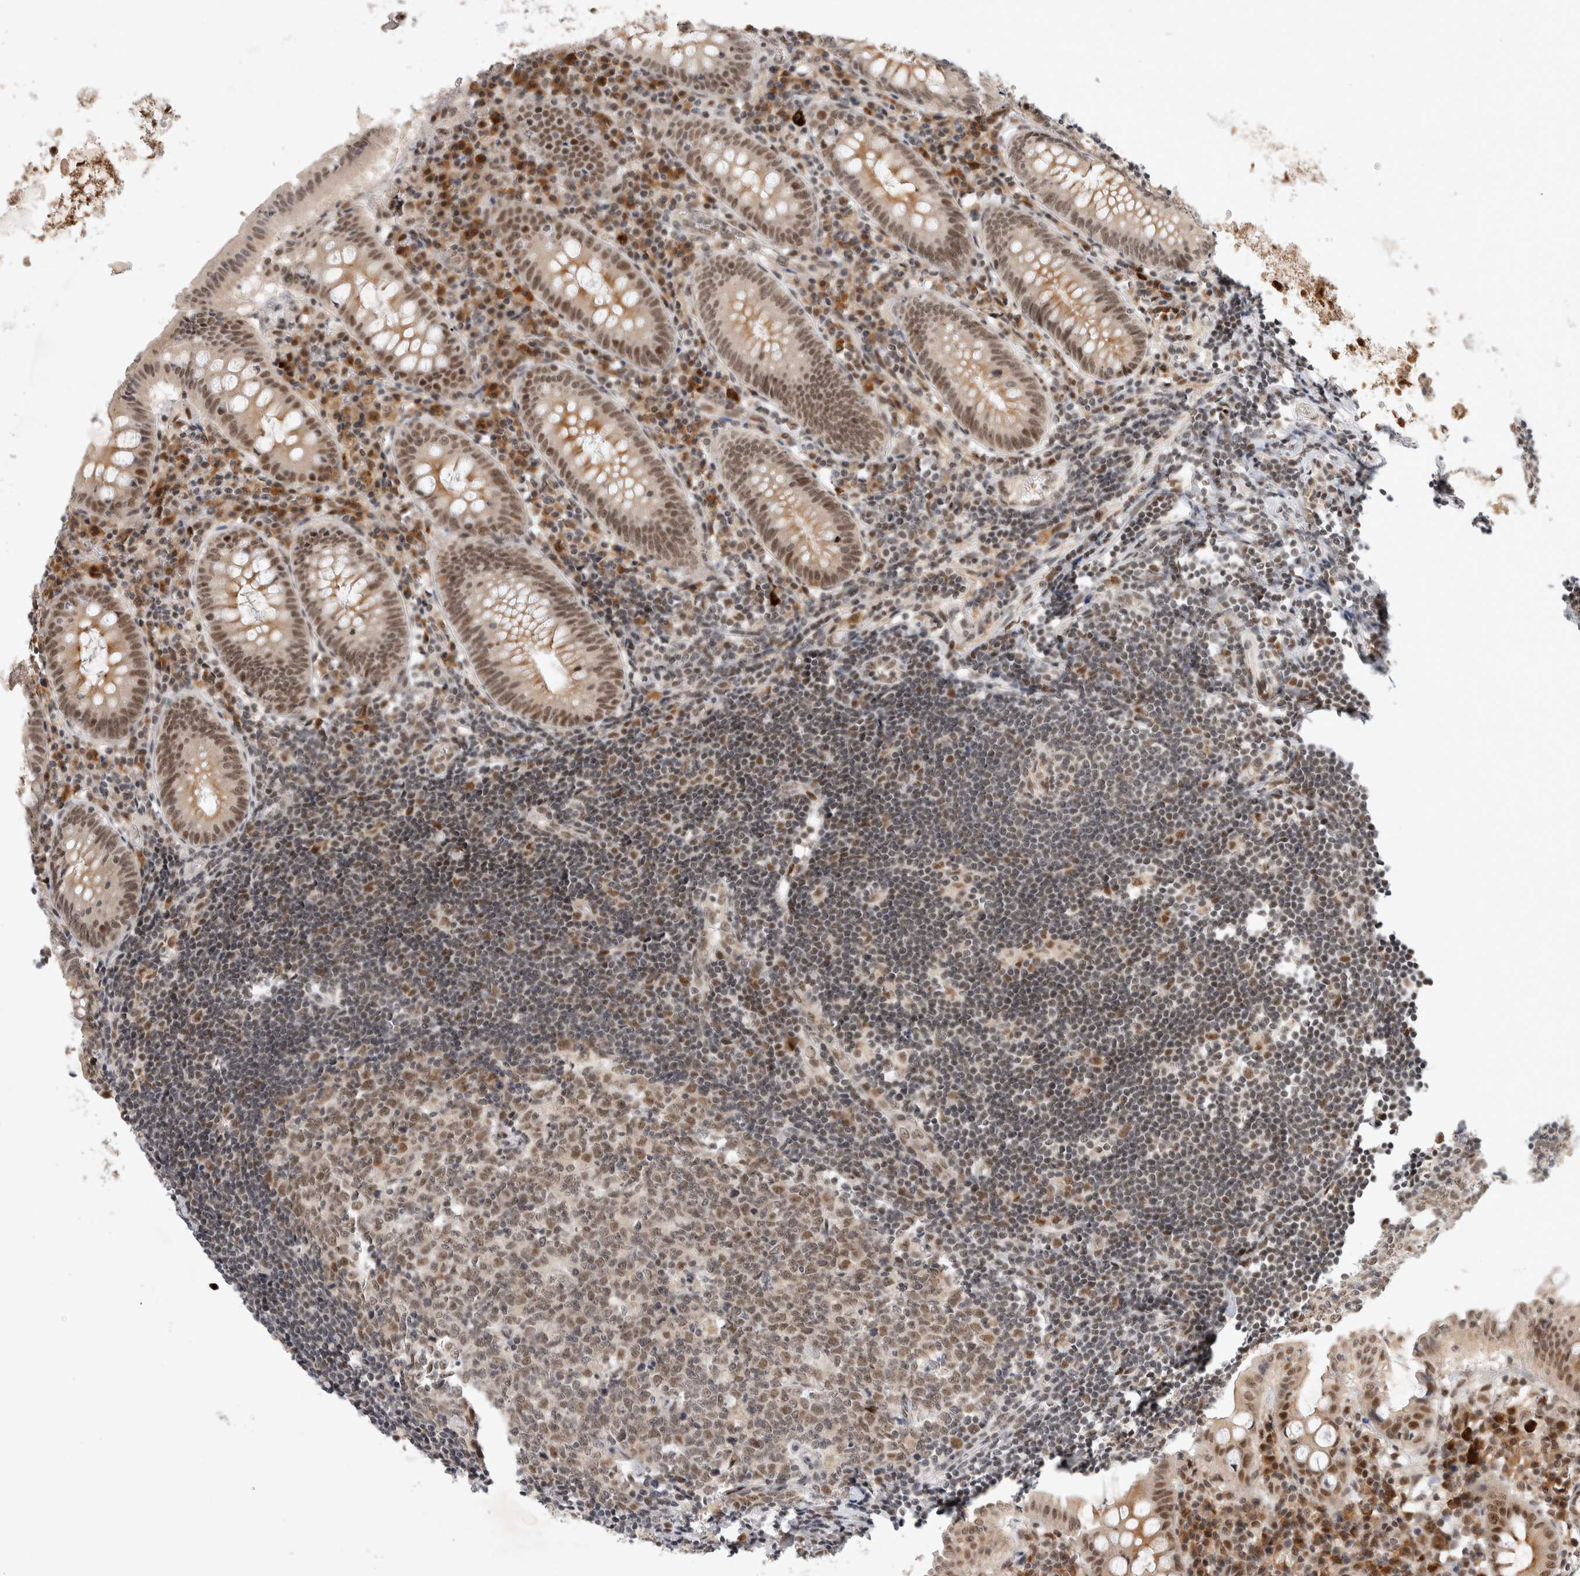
{"staining": {"intensity": "strong", "quantity": ">75%", "location": "nuclear"}, "tissue": "appendix", "cell_type": "Glandular cells", "image_type": "normal", "snomed": [{"axis": "morphology", "description": "Normal tissue, NOS"}, {"axis": "topography", "description": "Appendix"}], "caption": "Normal appendix demonstrates strong nuclear expression in about >75% of glandular cells Using DAB (3,3'-diaminobenzidine) (brown) and hematoxylin (blue) stains, captured at high magnification using brightfield microscopy..", "gene": "HESX1", "patient": {"sex": "female", "age": 54}}